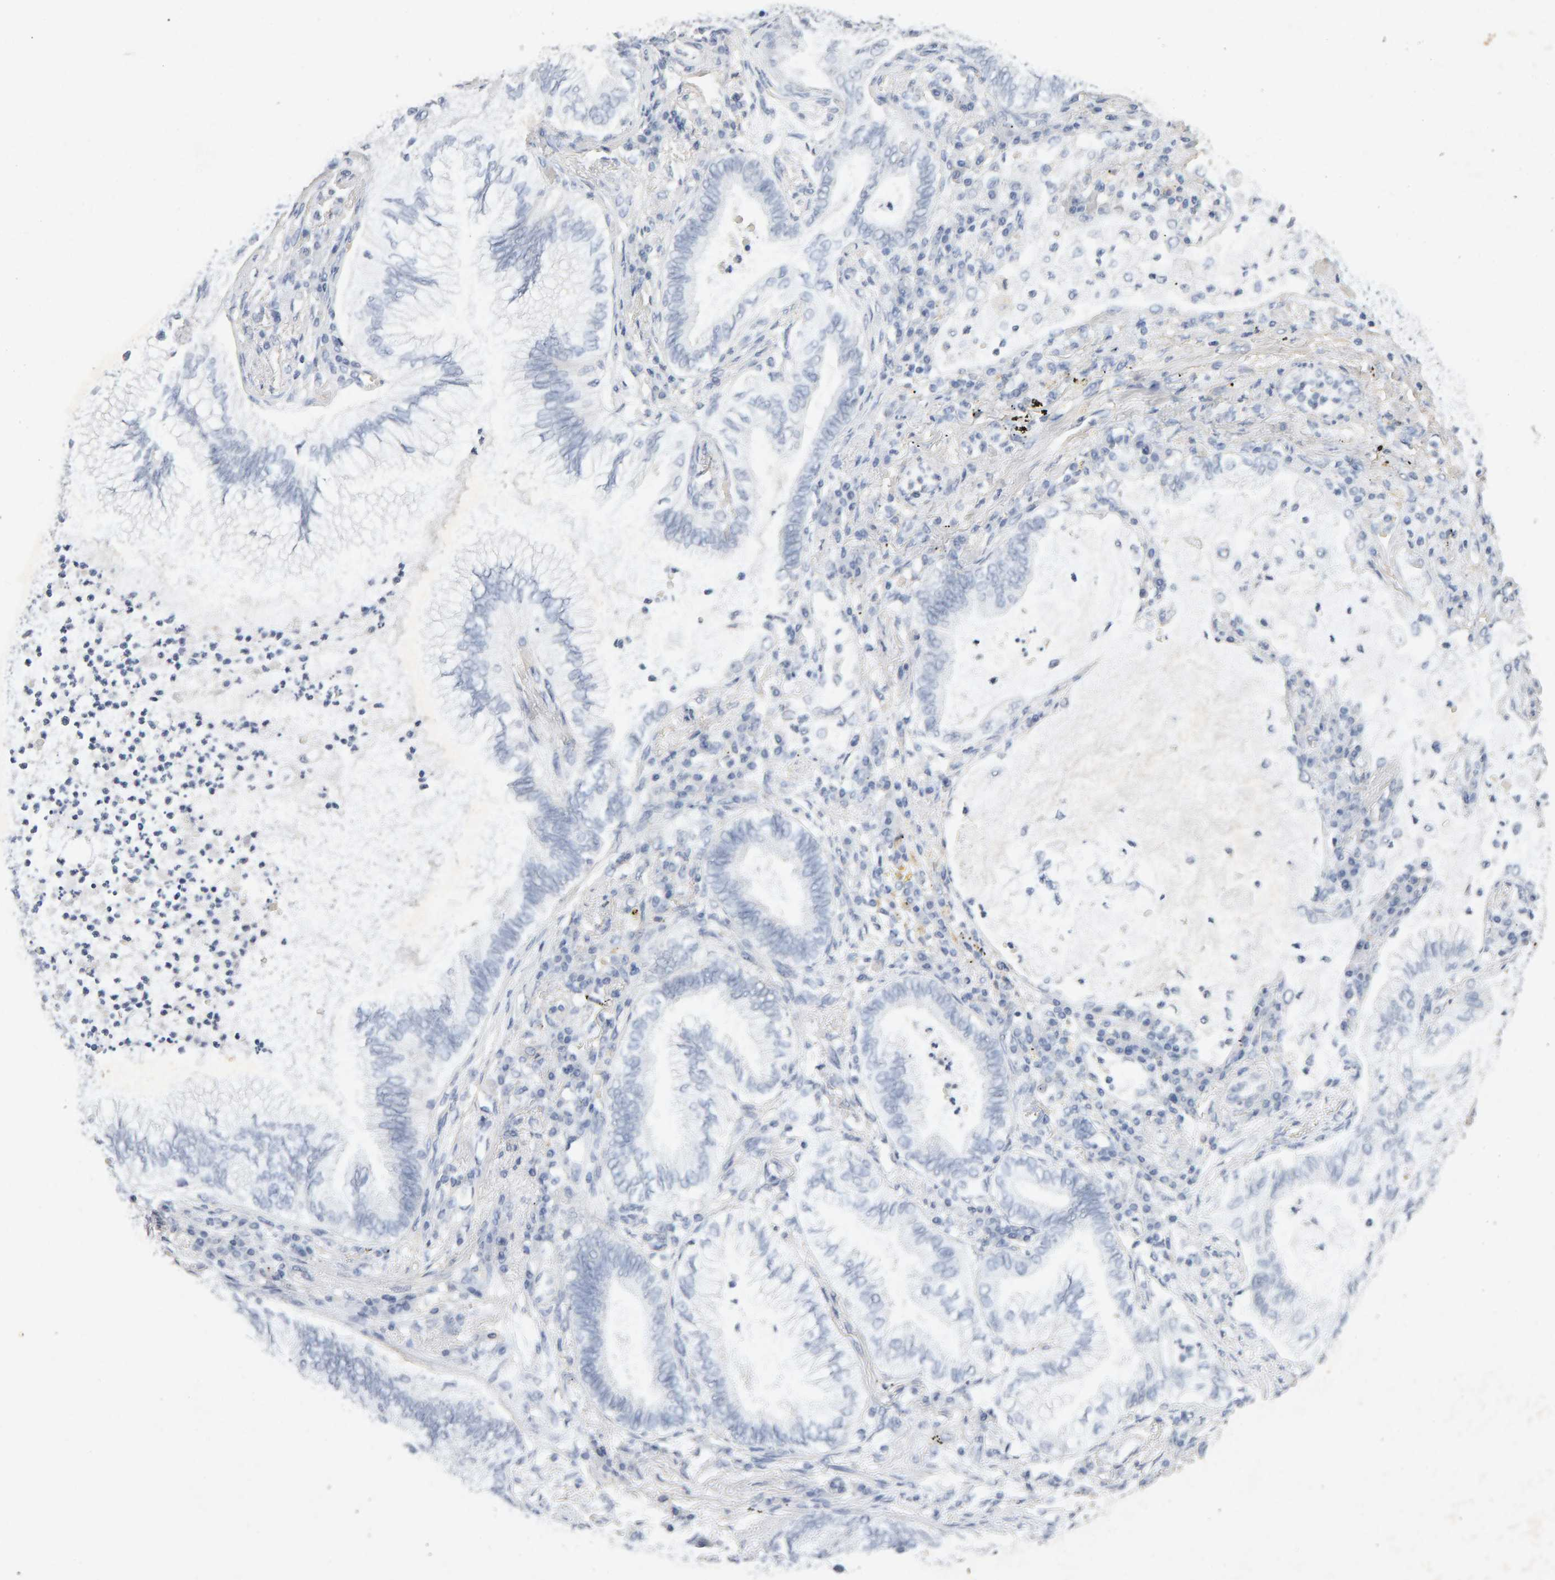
{"staining": {"intensity": "negative", "quantity": "none", "location": "none"}, "tissue": "lung cancer", "cell_type": "Tumor cells", "image_type": "cancer", "snomed": [{"axis": "morphology", "description": "Normal tissue, NOS"}, {"axis": "morphology", "description": "Adenocarcinoma, NOS"}, {"axis": "topography", "description": "Bronchus"}, {"axis": "topography", "description": "Lung"}], "caption": "Tumor cells are negative for protein expression in human adenocarcinoma (lung).", "gene": "PTPRM", "patient": {"sex": "female", "age": 70}}